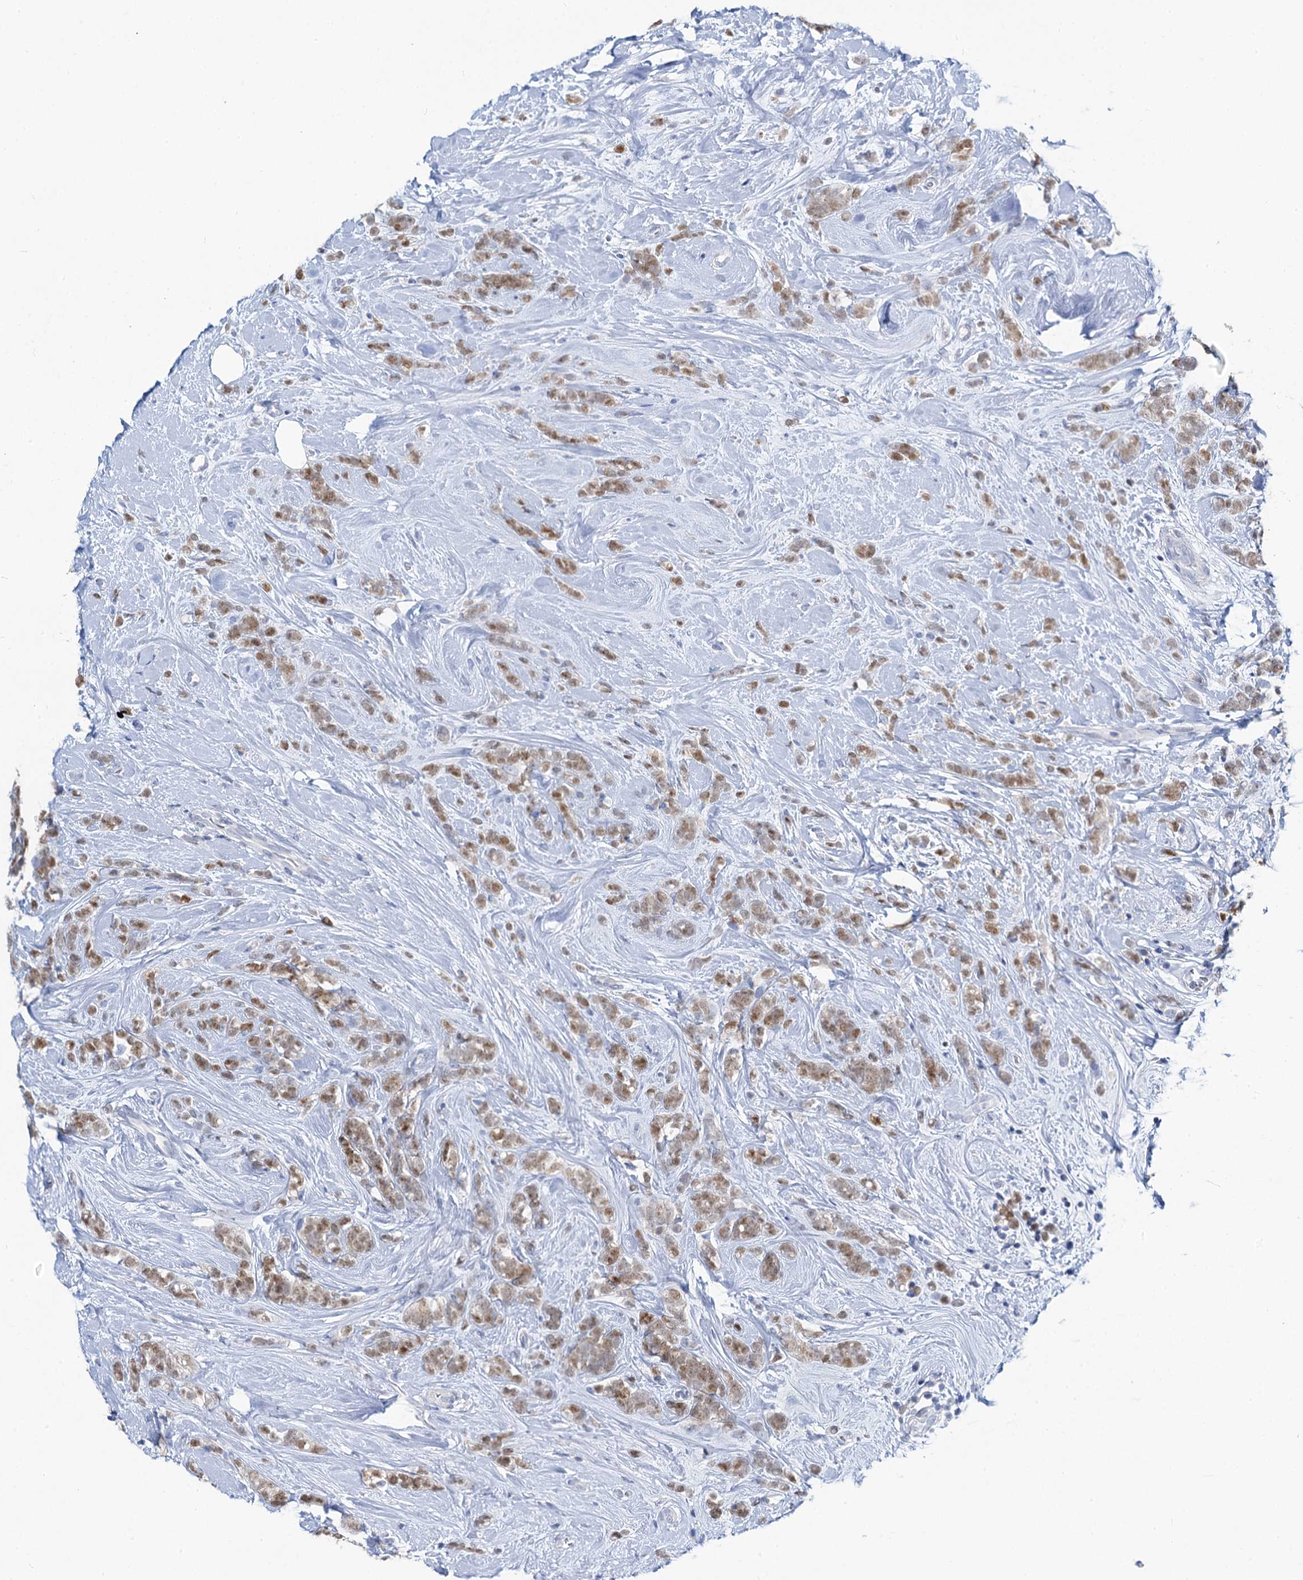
{"staining": {"intensity": "moderate", "quantity": ">75%", "location": "nuclear"}, "tissue": "breast cancer", "cell_type": "Tumor cells", "image_type": "cancer", "snomed": [{"axis": "morphology", "description": "Lobular carcinoma"}, {"axis": "topography", "description": "Breast"}], "caption": "Approximately >75% of tumor cells in human breast cancer reveal moderate nuclear protein positivity as visualized by brown immunohistochemical staining.", "gene": "TOX3", "patient": {"sex": "female", "age": 58}}